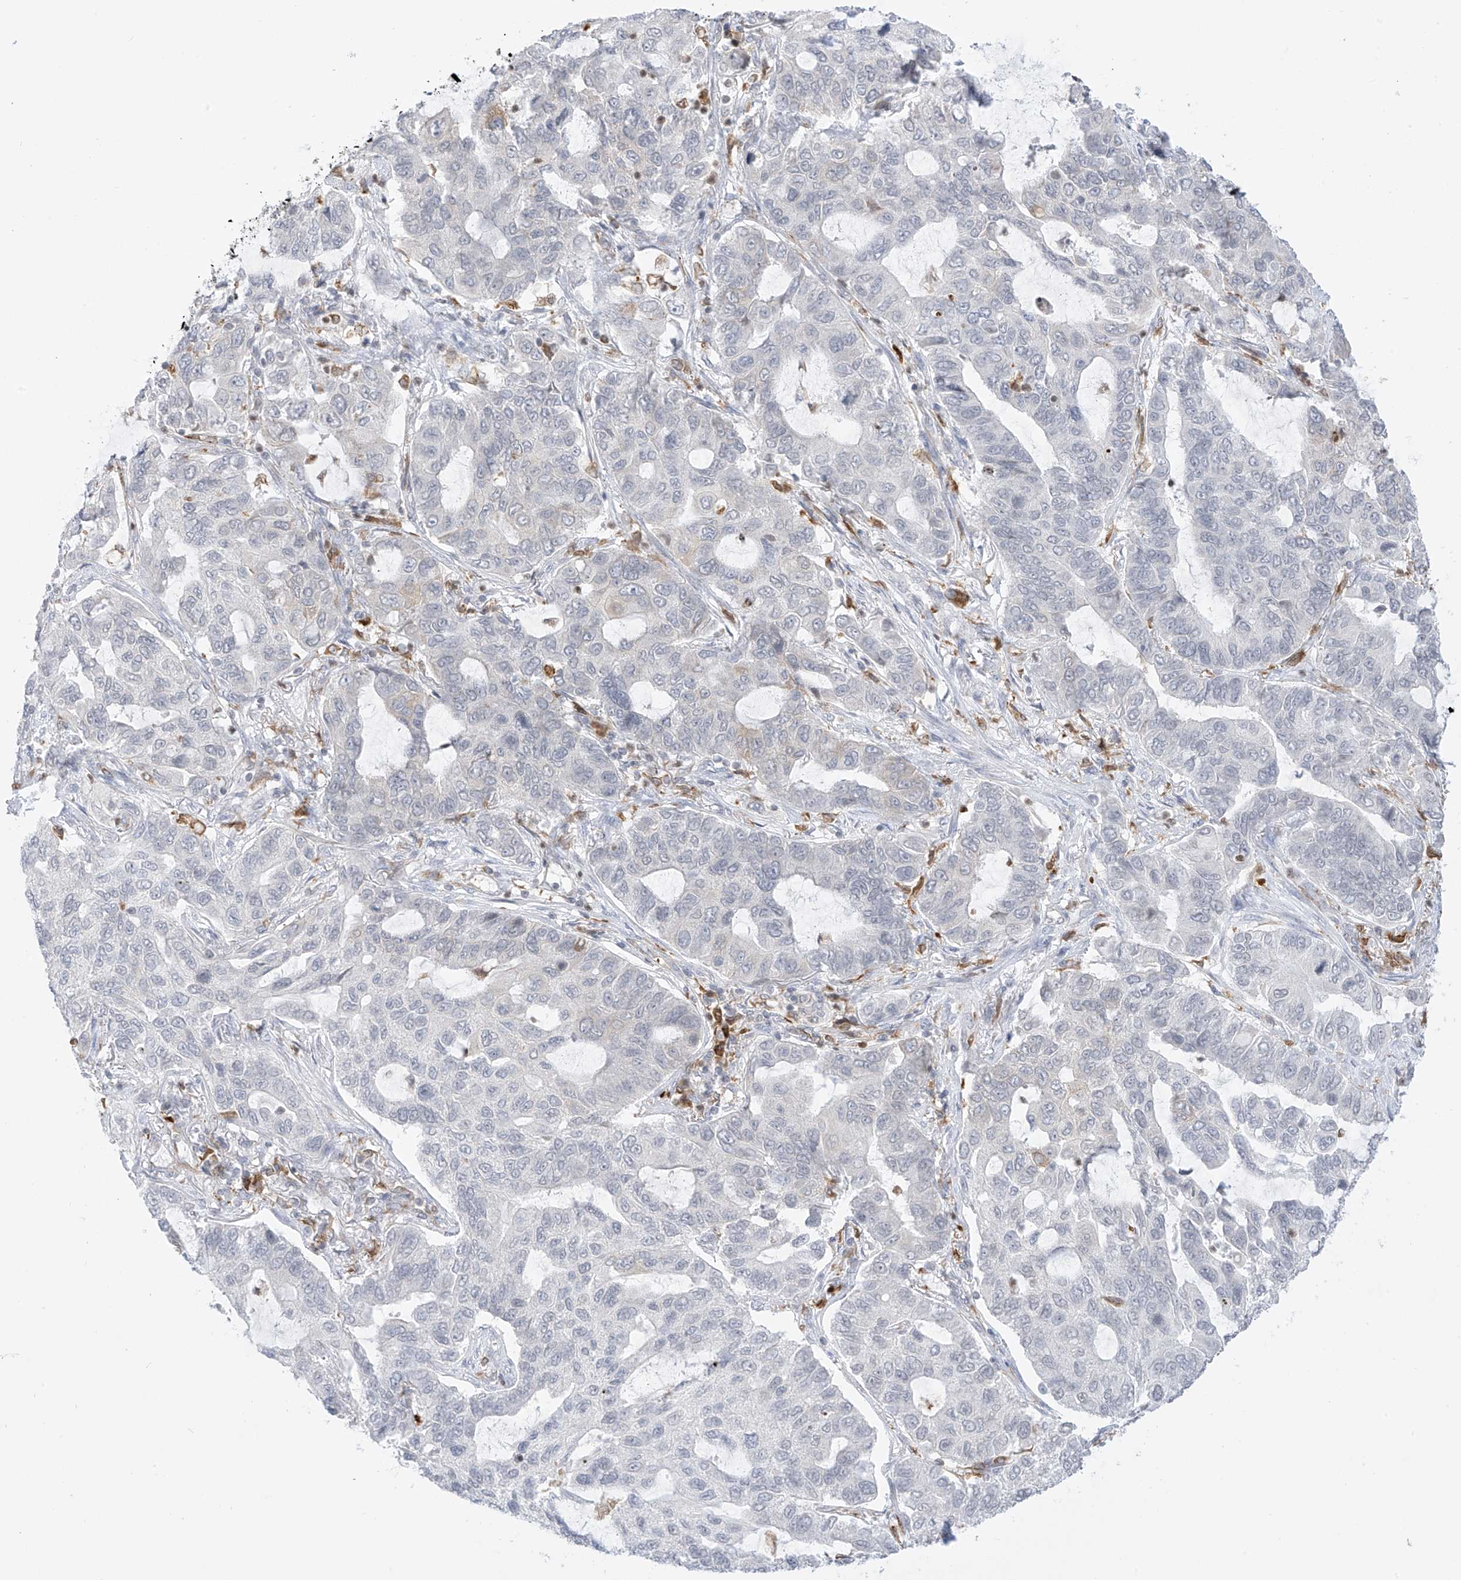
{"staining": {"intensity": "negative", "quantity": "none", "location": "none"}, "tissue": "lung cancer", "cell_type": "Tumor cells", "image_type": "cancer", "snomed": [{"axis": "morphology", "description": "Adenocarcinoma, NOS"}, {"axis": "topography", "description": "Lung"}], "caption": "A photomicrograph of adenocarcinoma (lung) stained for a protein displays no brown staining in tumor cells.", "gene": "TBXAS1", "patient": {"sex": "male", "age": 64}}